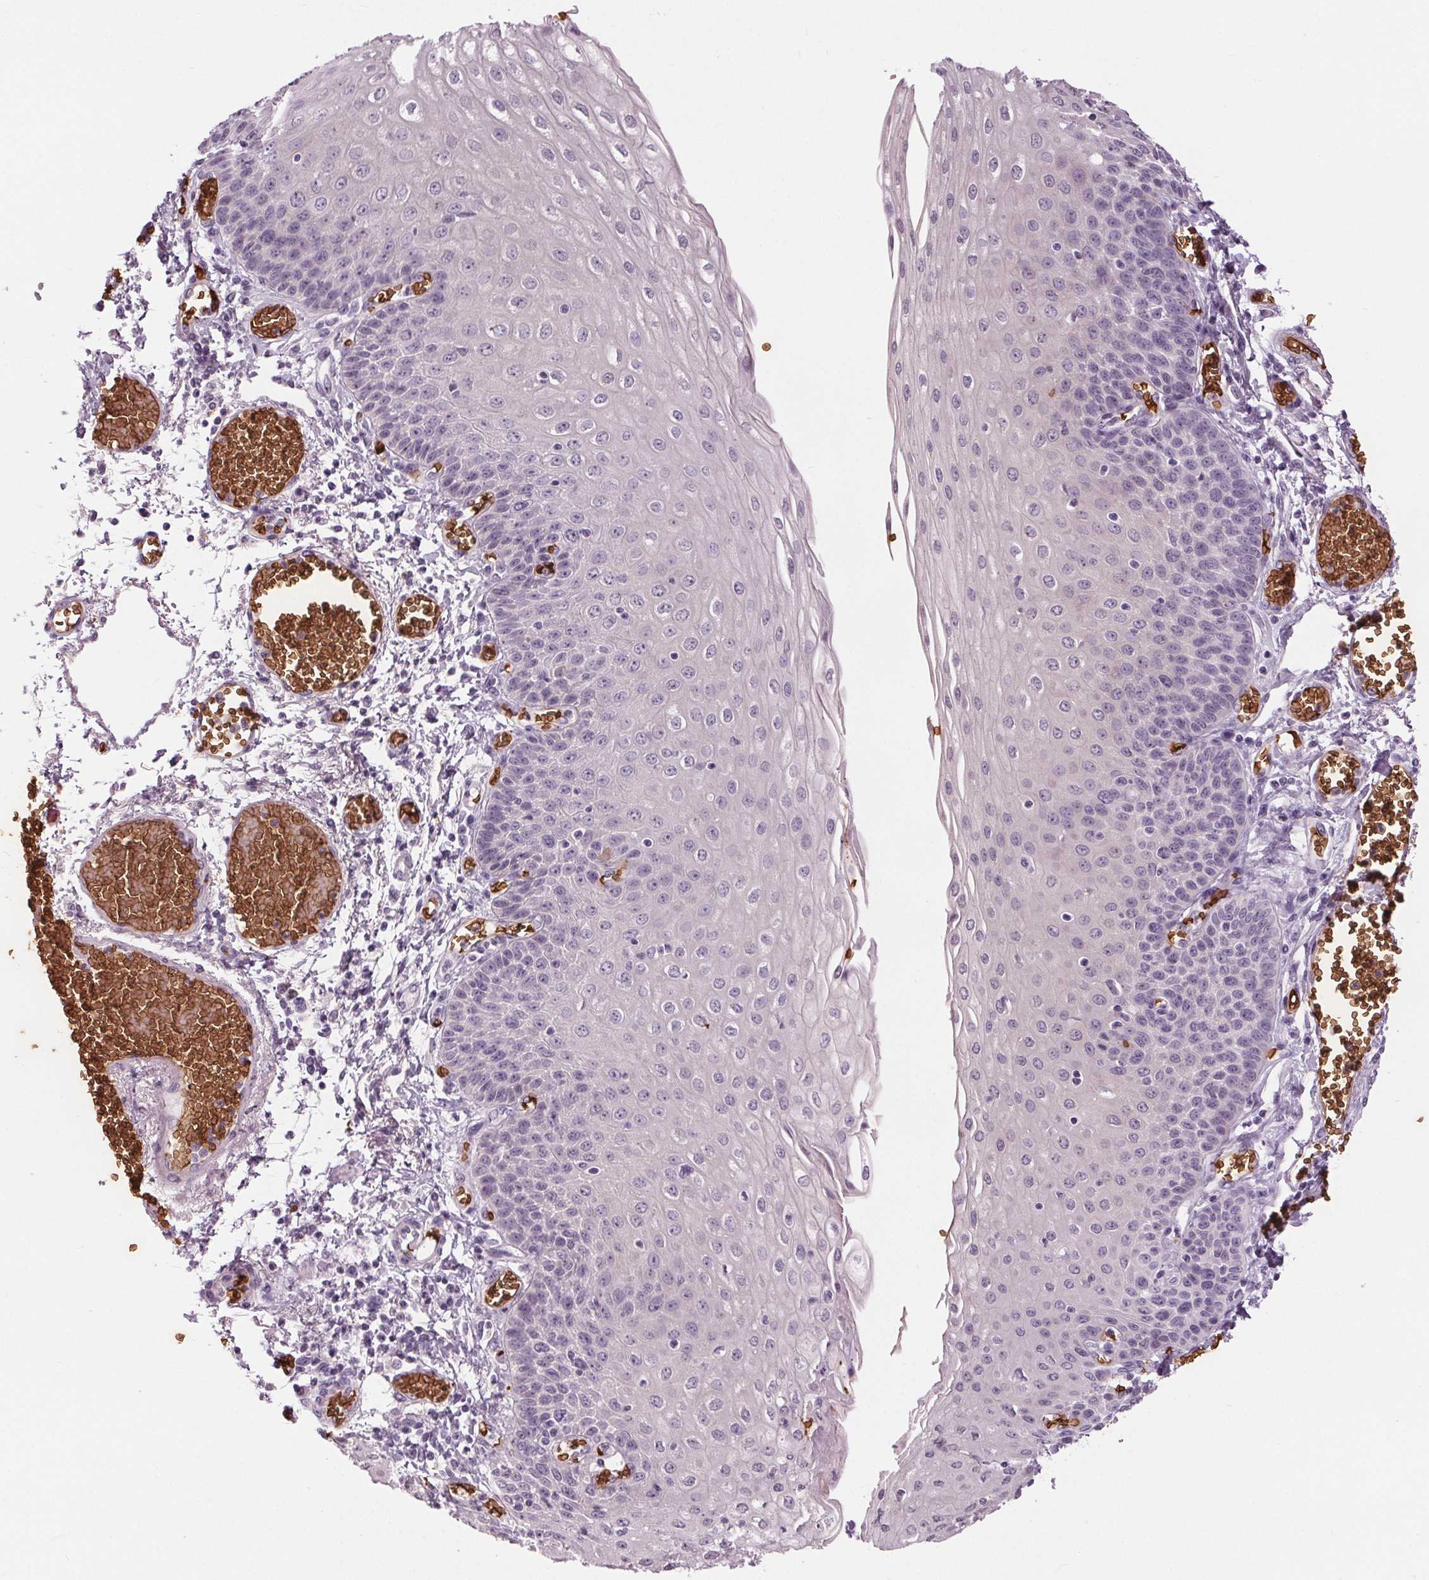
{"staining": {"intensity": "negative", "quantity": "none", "location": "none"}, "tissue": "esophagus", "cell_type": "Squamous epithelial cells", "image_type": "normal", "snomed": [{"axis": "morphology", "description": "Normal tissue, NOS"}, {"axis": "morphology", "description": "Adenocarcinoma, NOS"}, {"axis": "topography", "description": "Esophagus"}], "caption": "DAB immunohistochemical staining of unremarkable human esophagus shows no significant positivity in squamous epithelial cells.", "gene": "SLC4A1", "patient": {"sex": "male", "age": 81}}